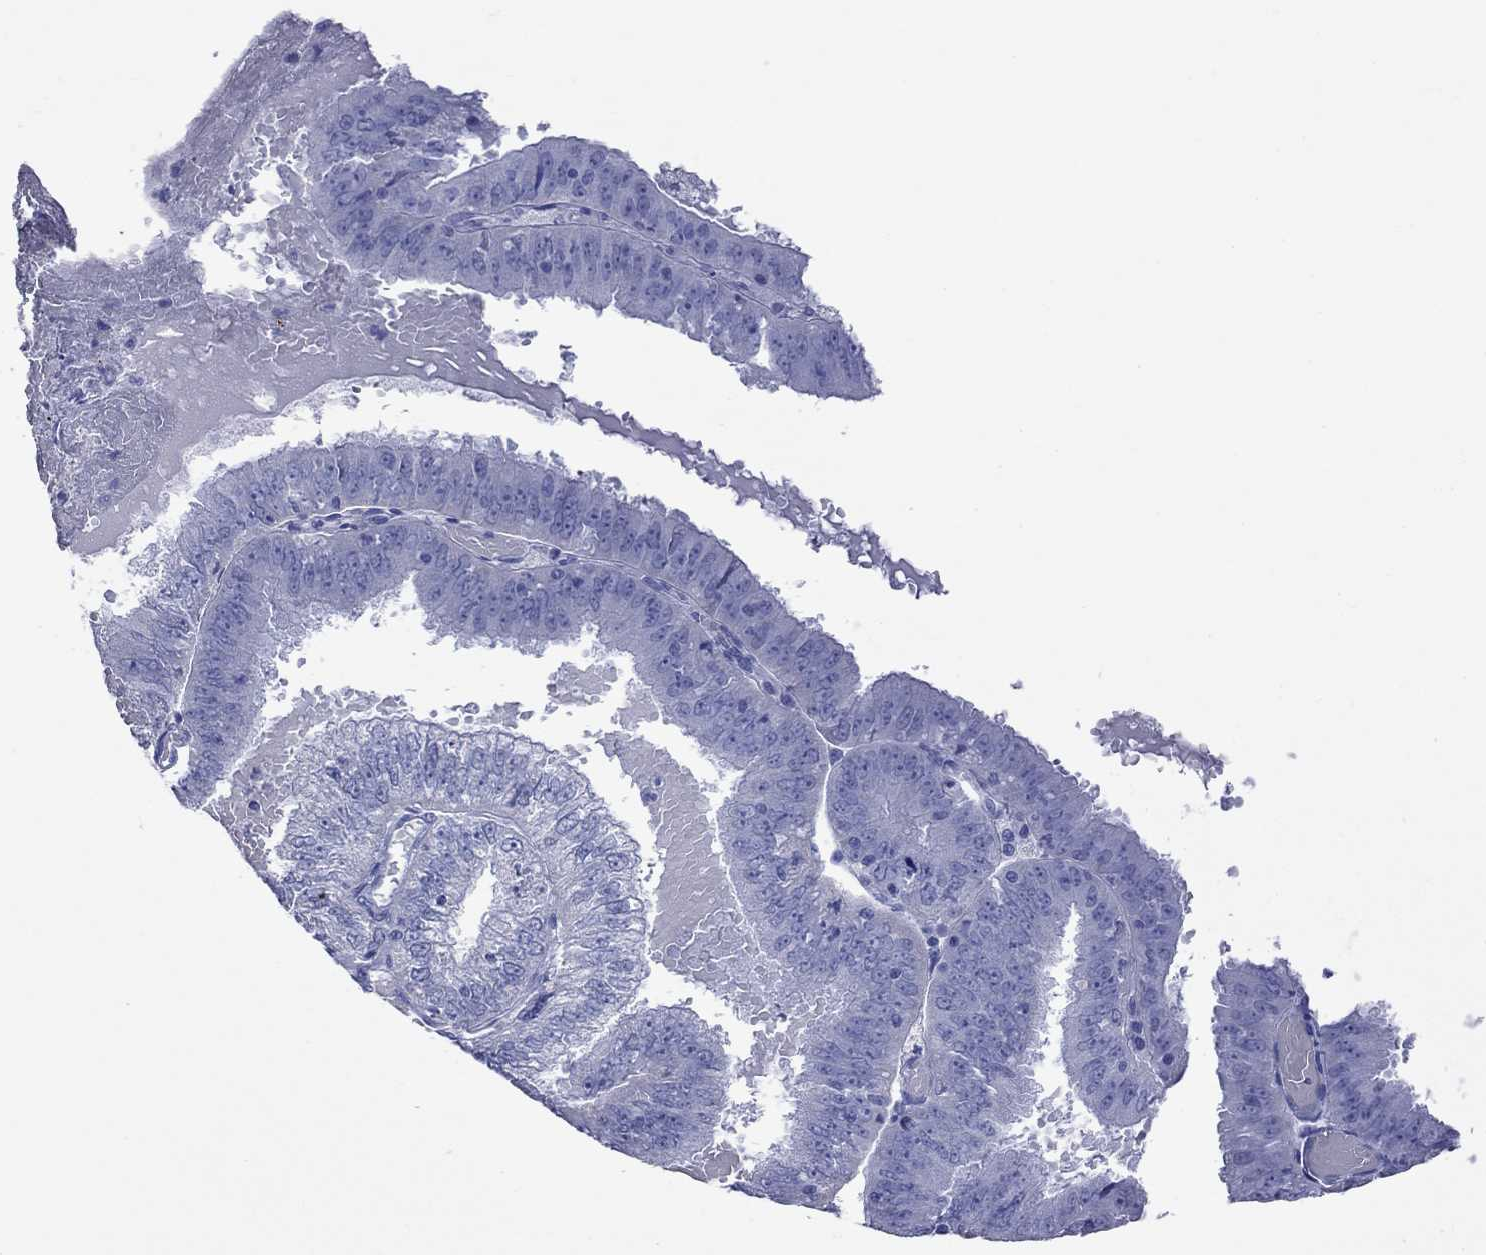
{"staining": {"intensity": "negative", "quantity": "none", "location": "none"}, "tissue": "endometrial cancer", "cell_type": "Tumor cells", "image_type": "cancer", "snomed": [{"axis": "morphology", "description": "Adenocarcinoma, NOS"}, {"axis": "topography", "description": "Endometrium"}], "caption": "The micrograph exhibits no staining of tumor cells in endometrial cancer.", "gene": "VSIG10", "patient": {"sex": "female", "age": 66}}